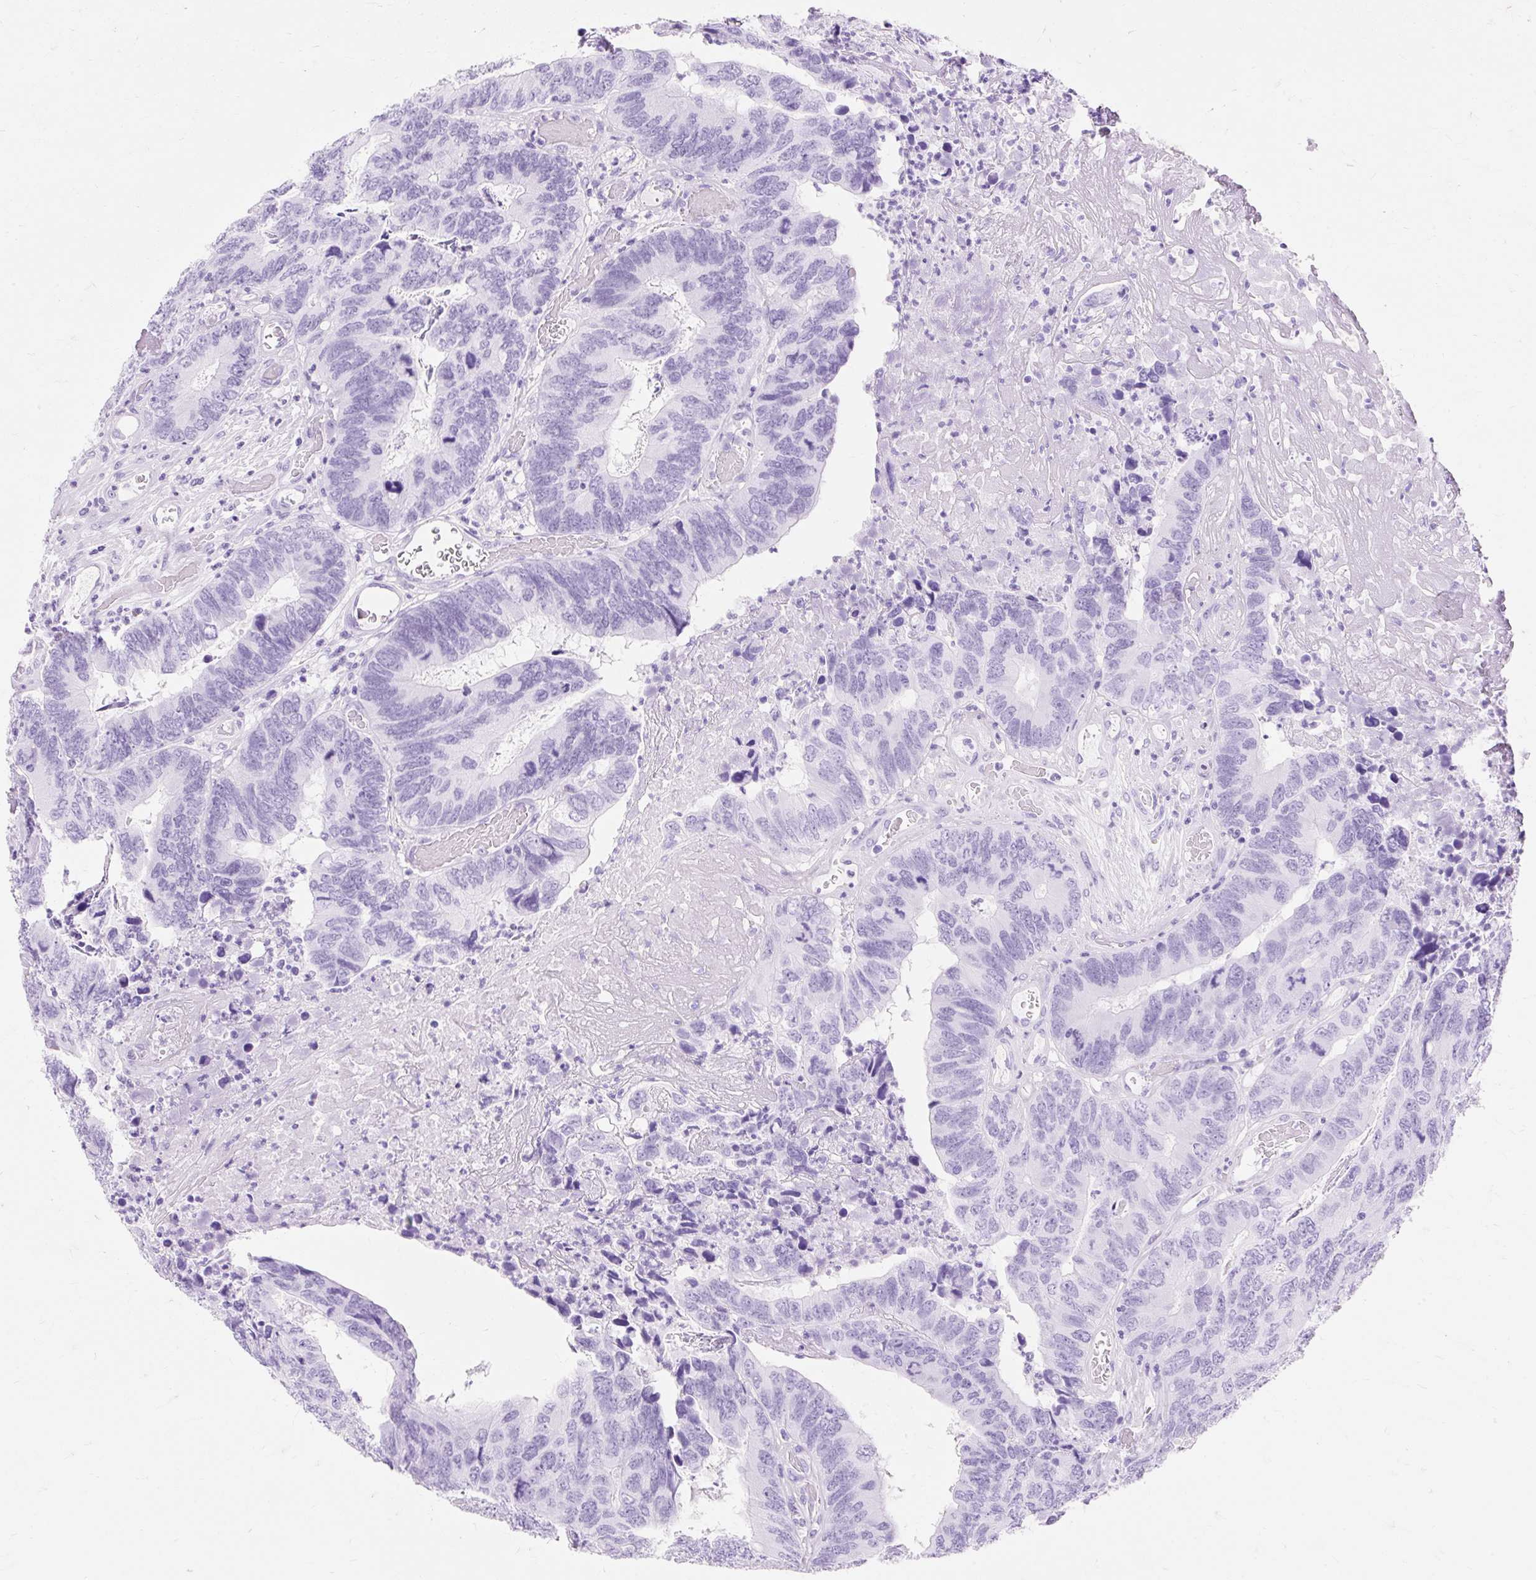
{"staining": {"intensity": "negative", "quantity": "none", "location": "none"}, "tissue": "colorectal cancer", "cell_type": "Tumor cells", "image_type": "cancer", "snomed": [{"axis": "morphology", "description": "Adenocarcinoma, NOS"}, {"axis": "topography", "description": "Colon"}], "caption": "Protein analysis of adenocarcinoma (colorectal) exhibits no significant staining in tumor cells.", "gene": "MBP", "patient": {"sex": "female", "age": 67}}